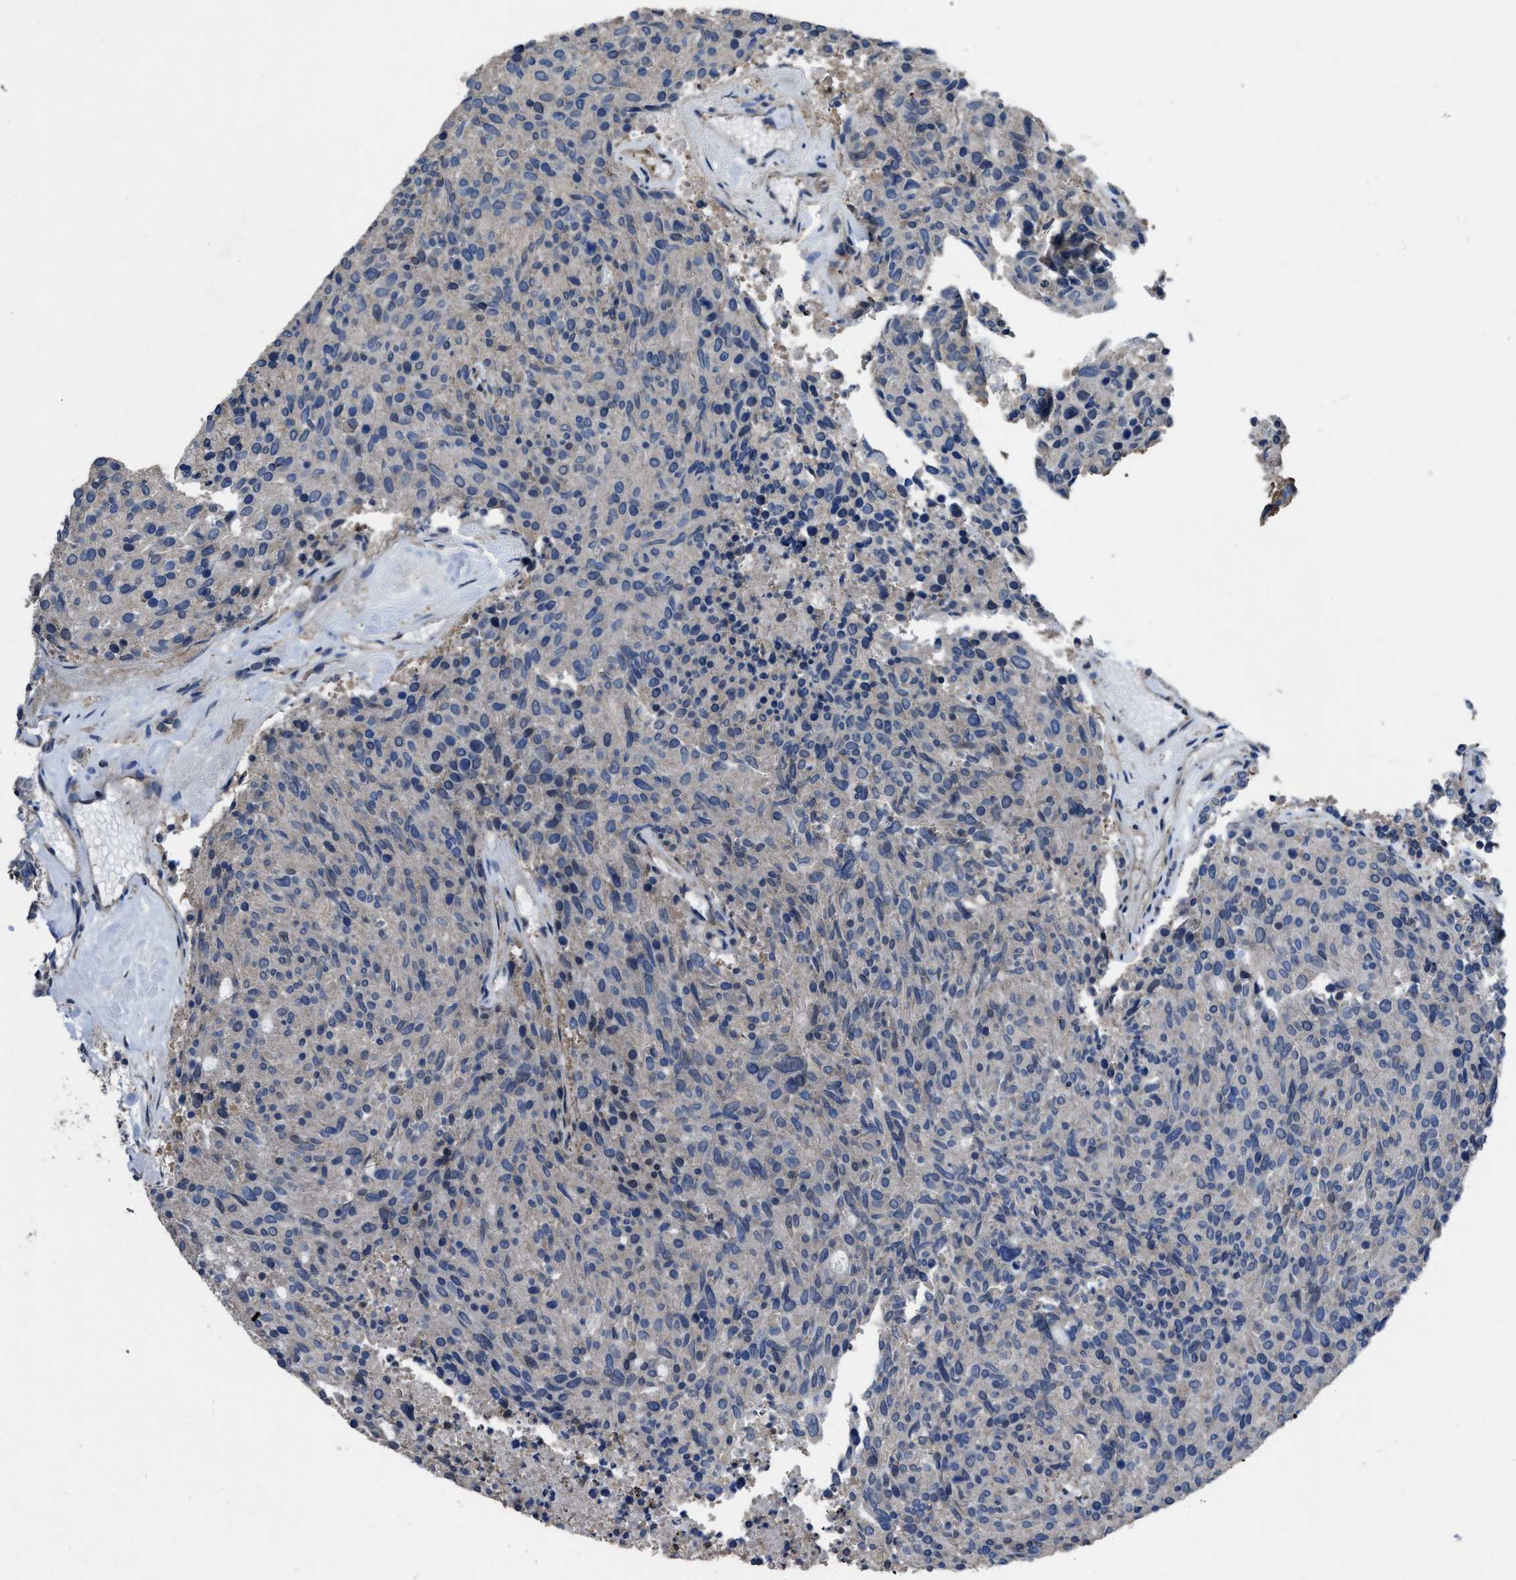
{"staining": {"intensity": "negative", "quantity": "none", "location": "none"}, "tissue": "carcinoid", "cell_type": "Tumor cells", "image_type": "cancer", "snomed": [{"axis": "morphology", "description": "Carcinoid, malignant, NOS"}, {"axis": "topography", "description": "Pancreas"}], "caption": "Immunohistochemistry (IHC) image of malignant carcinoid stained for a protein (brown), which displays no staining in tumor cells.", "gene": "ARL6", "patient": {"sex": "female", "age": 54}}